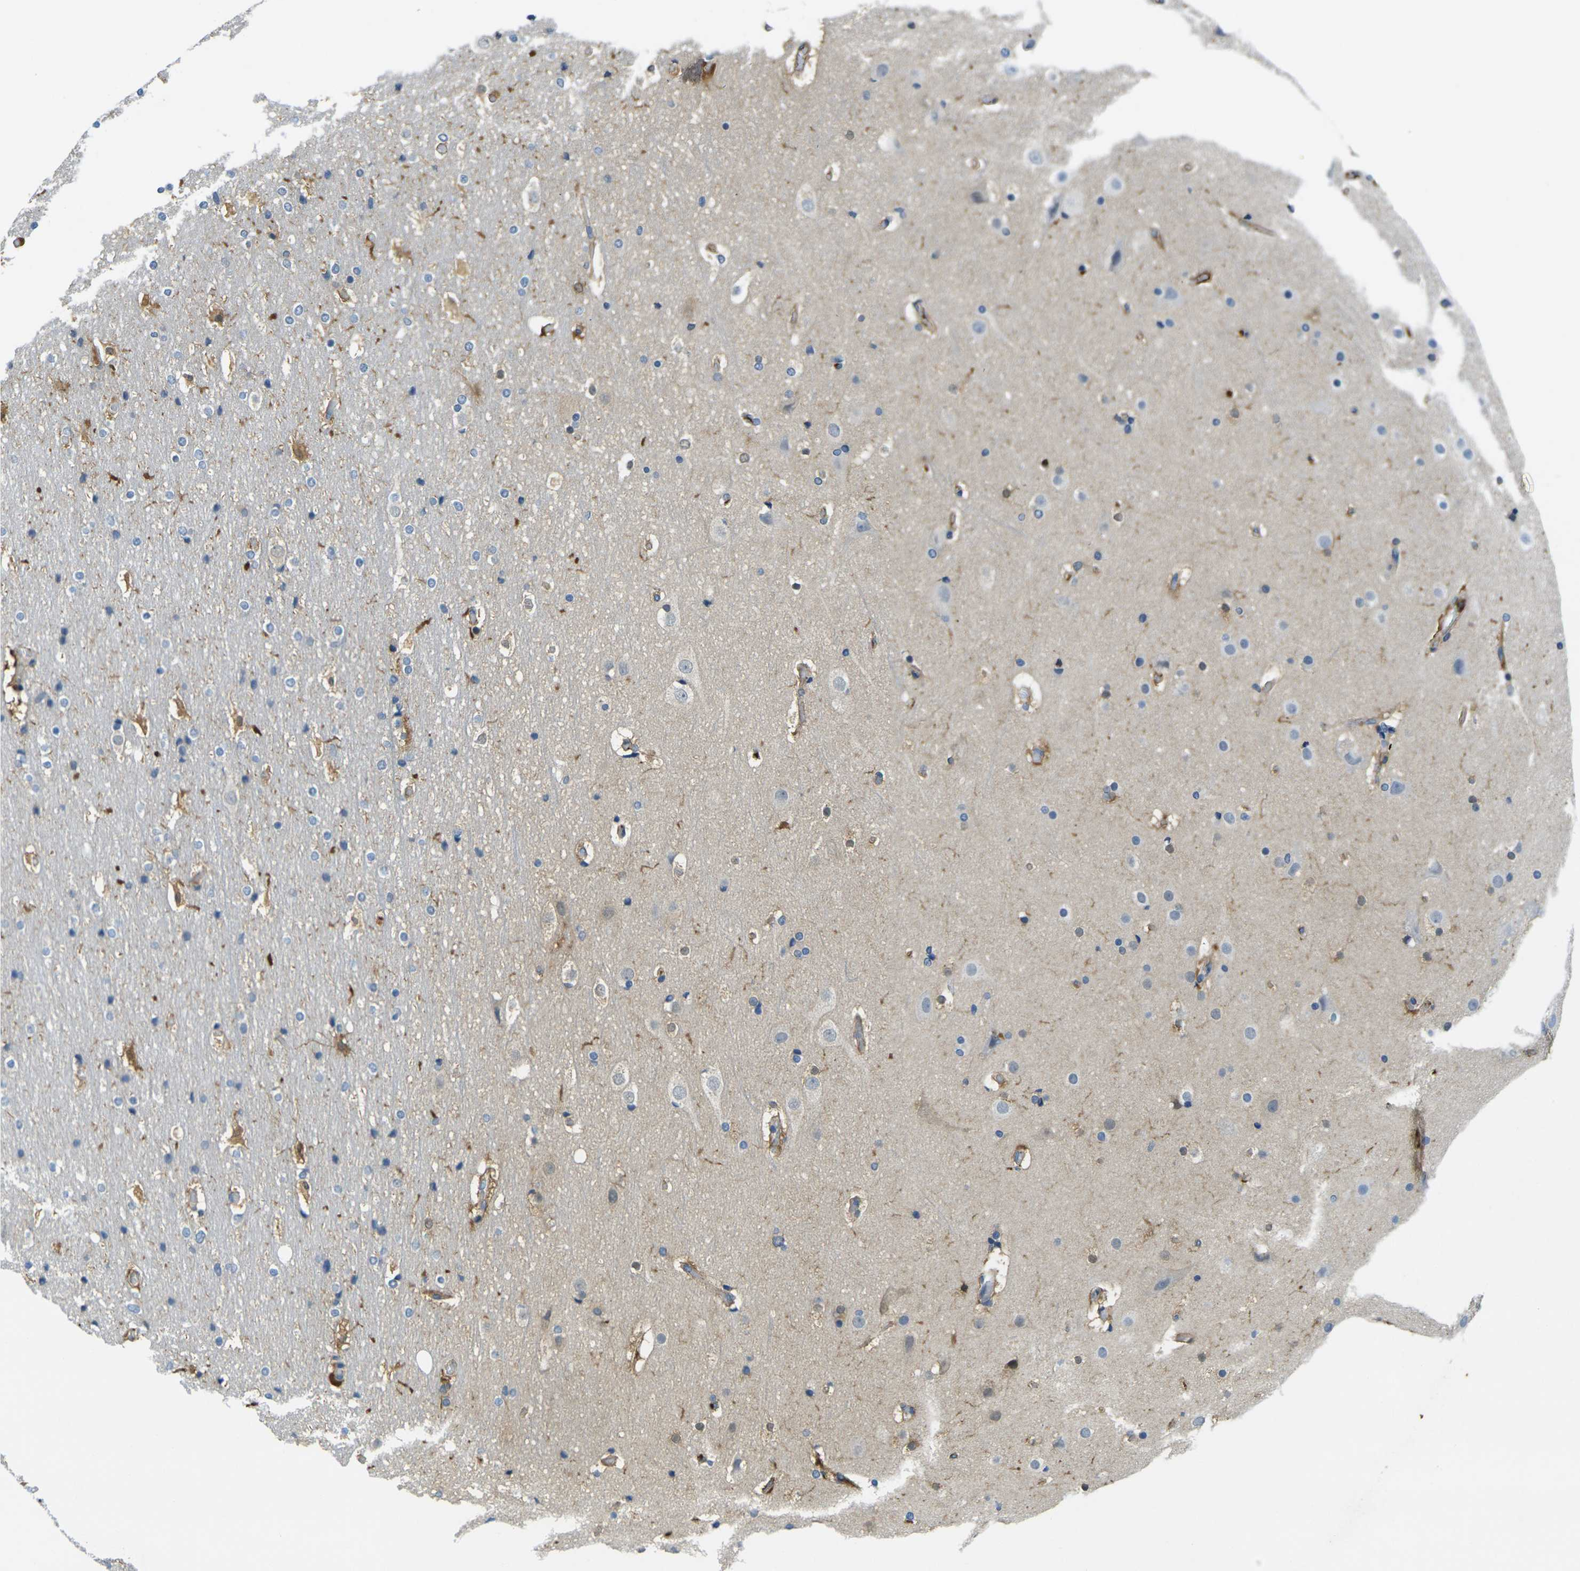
{"staining": {"intensity": "negative", "quantity": "none", "location": "none"}, "tissue": "cerebral cortex", "cell_type": "Endothelial cells", "image_type": "normal", "snomed": [{"axis": "morphology", "description": "Normal tissue, NOS"}, {"axis": "topography", "description": "Cerebral cortex"}], "caption": "Immunohistochemistry (IHC) histopathology image of normal cerebral cortex: cerebral cortex stained with DAB (3,3'-diaminobenzidine) reveals no significant protein positivity in endothelial cells.", "gene": "PLCD1", "patient": {"sex": "male", "age": 57}}